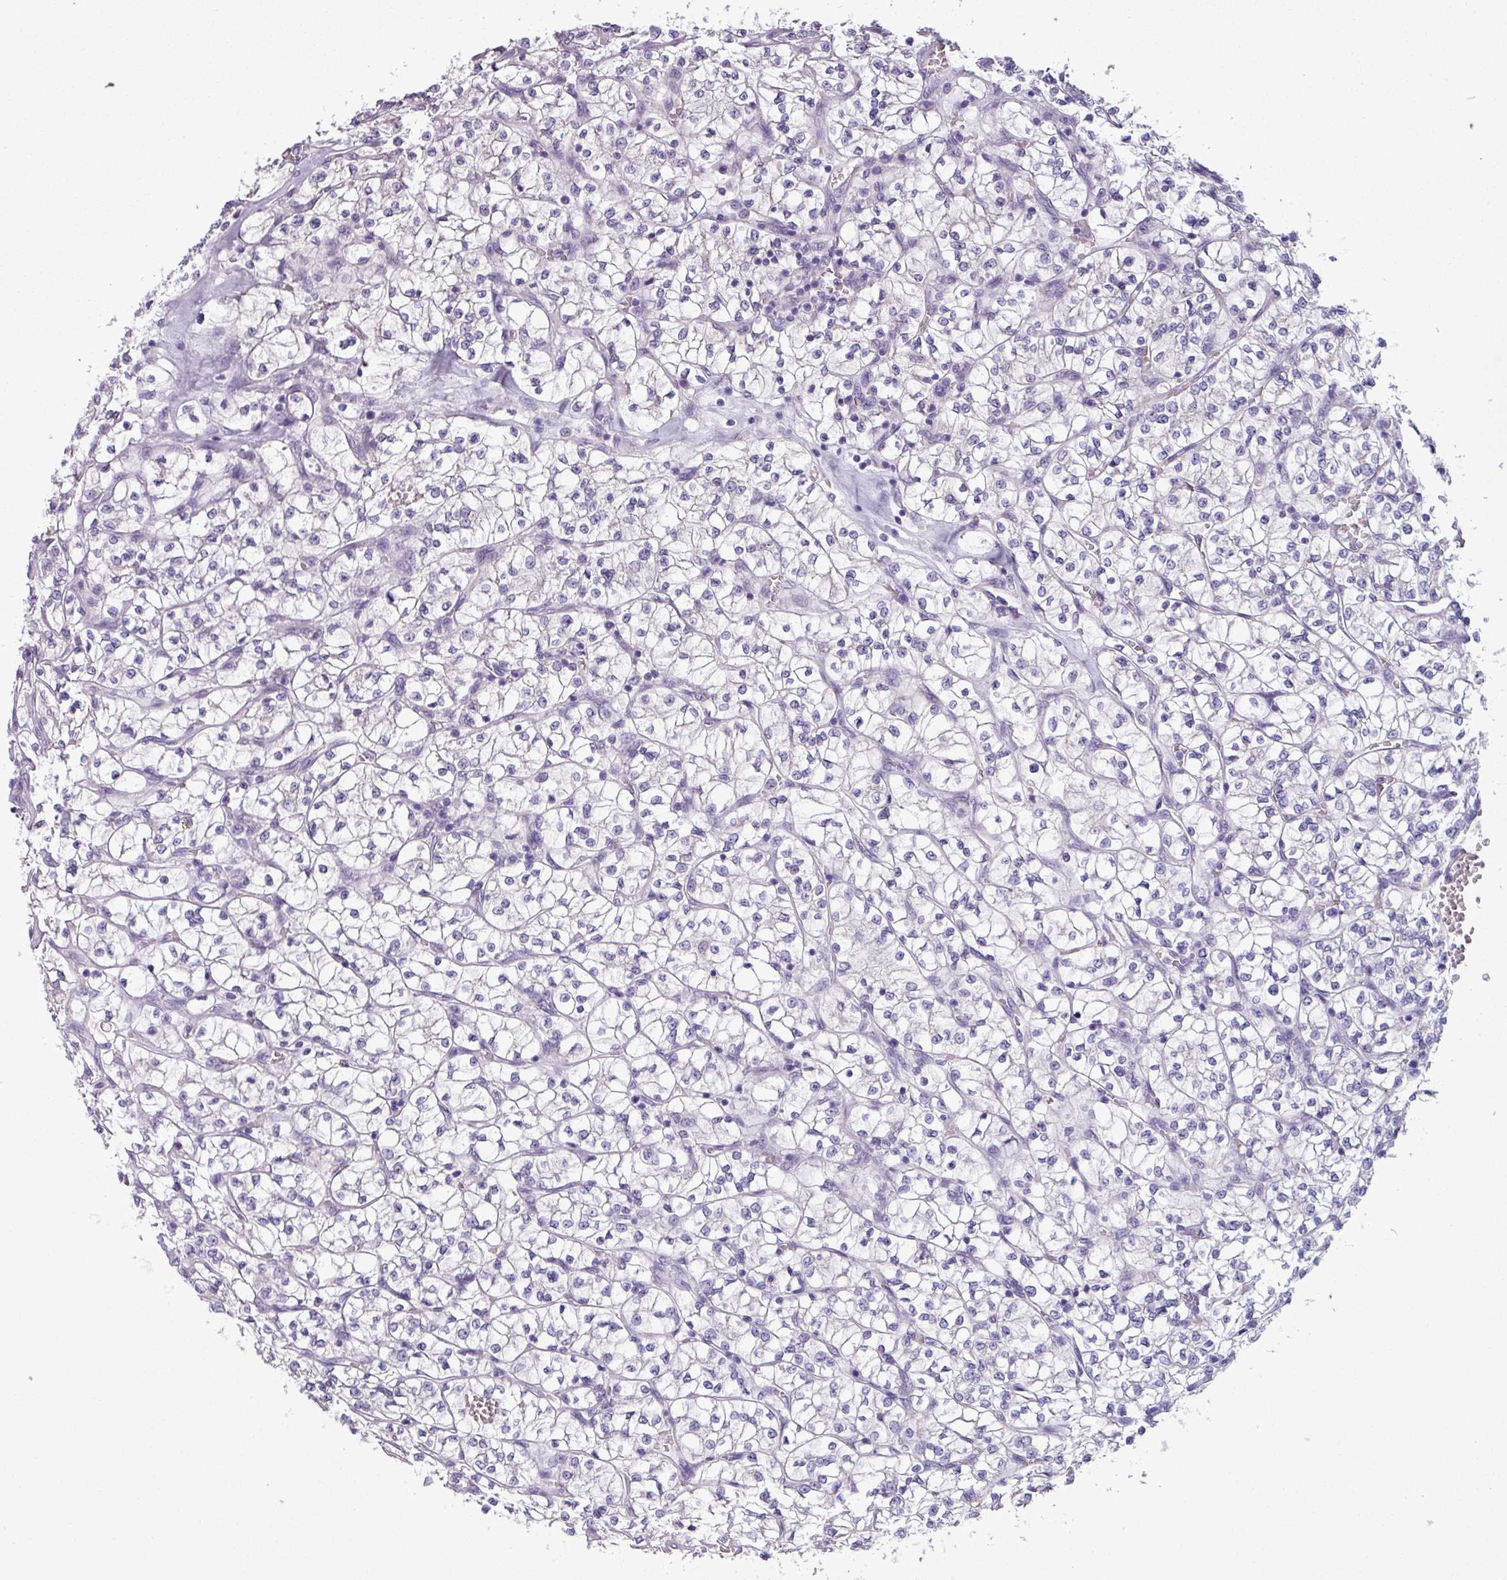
{"staining": {"intensity": "negative", "quantity": "none", "location": "none"}, "tissue": "renal cancer", "cell_type": "Tumor cells", "image_type": "cancer", "snomed": [{"axis": "morphology", "description": "Adenocarcinoma, NOS"}, {"axis": "topography", "description": "Kidney"}], "caption": "This micrograph is of renal cancer stained with immunohistochemistry (IHC) to label a protein in brown with the nuclei are counter-stained blue. There is no expression in tumor cells.", "gene": "C20orf27", "patient": {"sex": "female", "age": 64}}